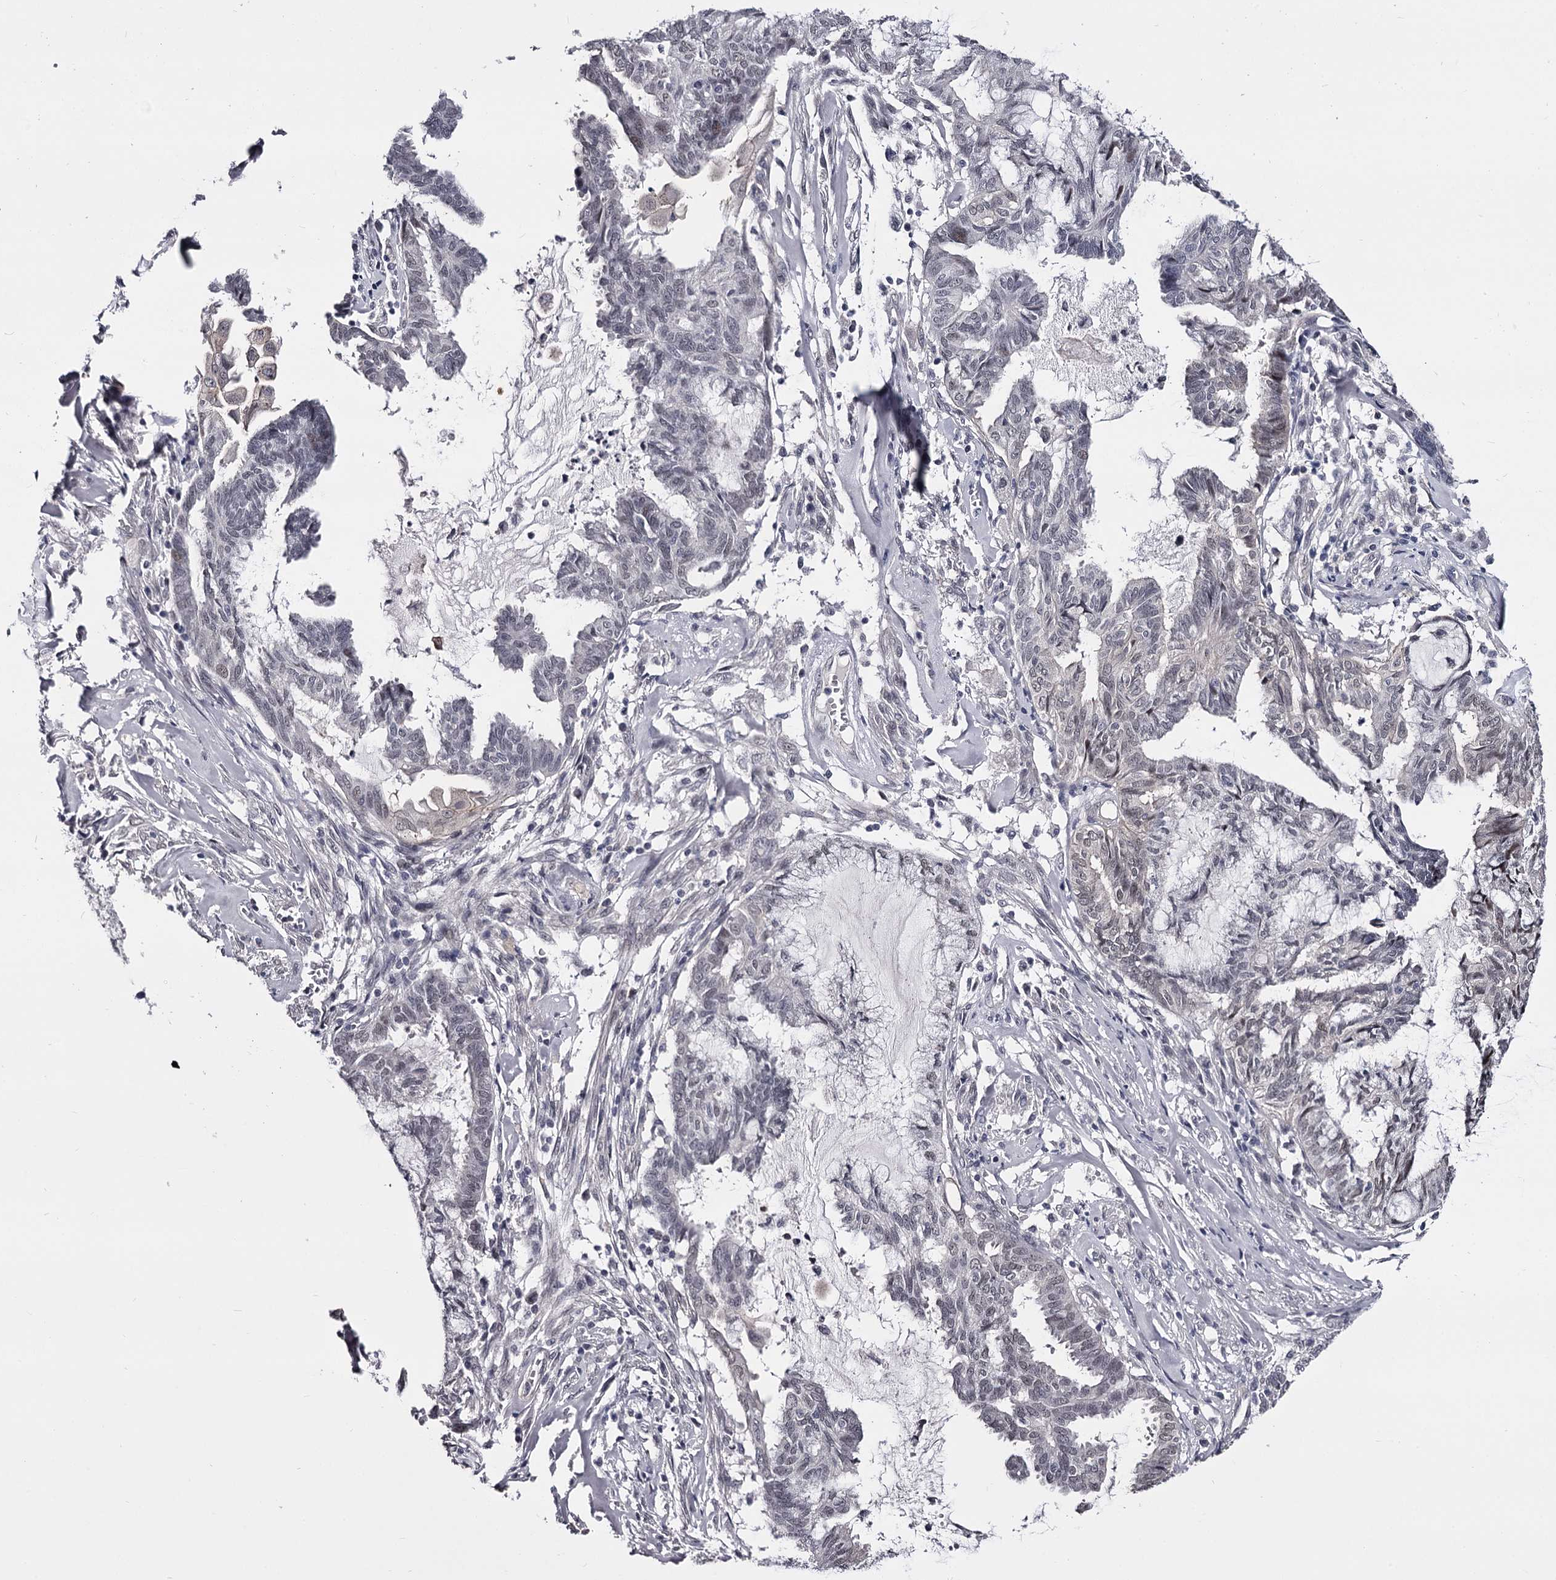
{"staining": {"intensity": "negative", "quantity": "none", "location": "none"}, "tissue": "endometrial cancer", "cell_type": "Tumor cells", "image_type": "cancer", "snomed": [{"axis": "morphology", "description": "Adenocarcinoma, NOS"}, {"axis": "topography", "description": "Endometrium"}], "caption": "This is a micrograph of immunohistochemistry staining of adenocarcinoma (endometrial), which shows no positivity in tumor cells.", "gene": "OVOL2", "patient": {"sex": "female", "age": 86}}